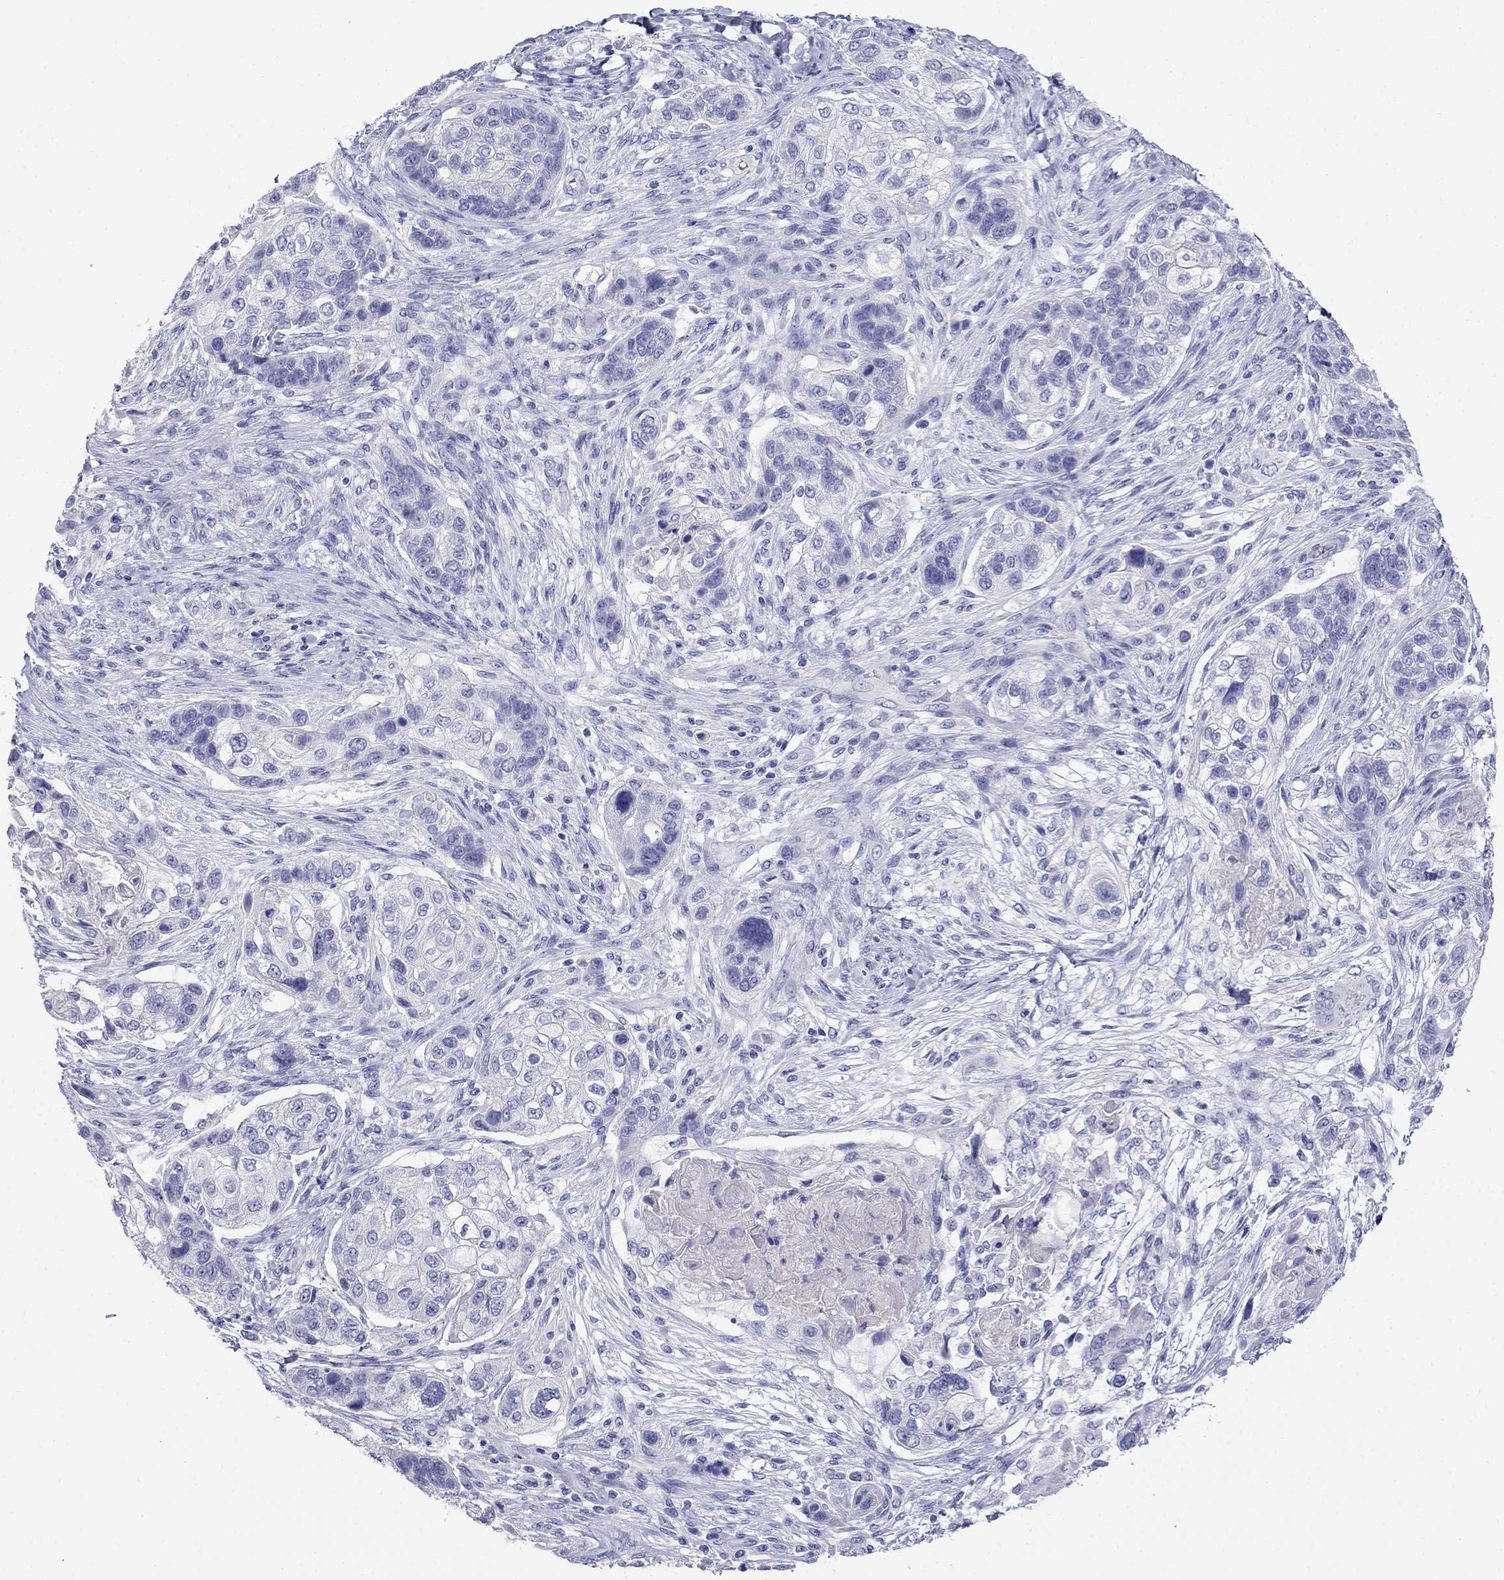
{"staining": {"intensity": "negative", "quantity": "none", "location": "none"}, "tissue": "lung cancer", "cell_type": "Tumor cells", "image_type": "cancer", "snomed": [{"axis": "morphology", "description": "Squamous cell carcinoma, NOS"}, {"axis": "topography", "description": "Lung"}], "caption": "This is an IHC histopathology image of human squamous cell carcinoma (lung). There is no staining in tumor cells.", "gene": "MYO15A", "patient": {"sex": "male", "age": 69}}